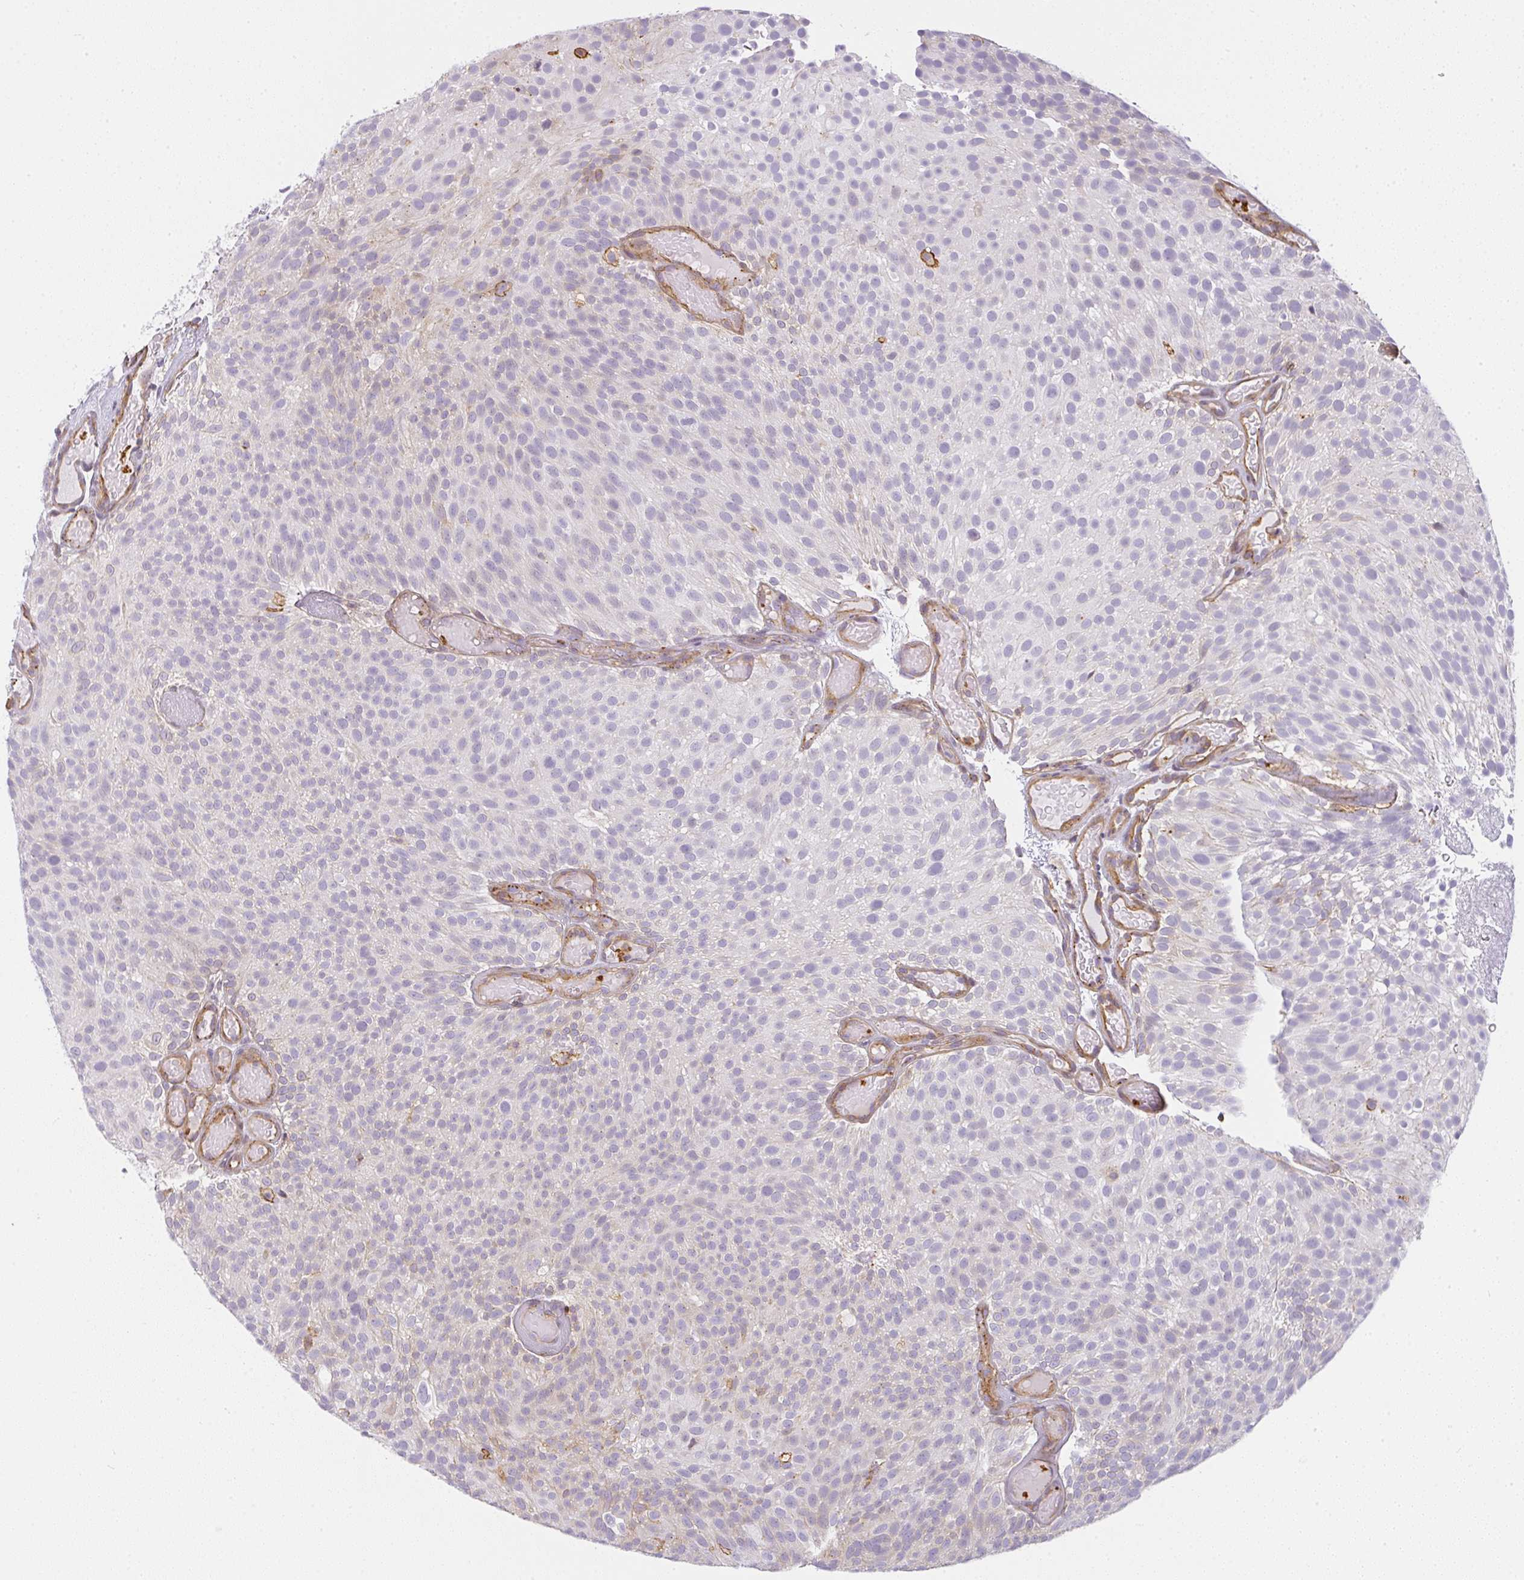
{"staining": {"intensity": "negative", "quantity": "none", "location": "none"}, "tissue": "urothelial cancer", "cell_type": "Tumor cells", "image_type": "cancer", "snomed": [{"axis": "morphology", "description": "Urothelial carcinoma, Low grade"}, {"axis": "topography", "description": "Urinary bladder"}], "caption": "An immunohistochemistry (IHC) micrograph of urothelial cancer is shown. There is no staining in tumor cells of urothelial cancer.", "gene": "SULF1", "patient": {"sex": "male", "age": 78}}